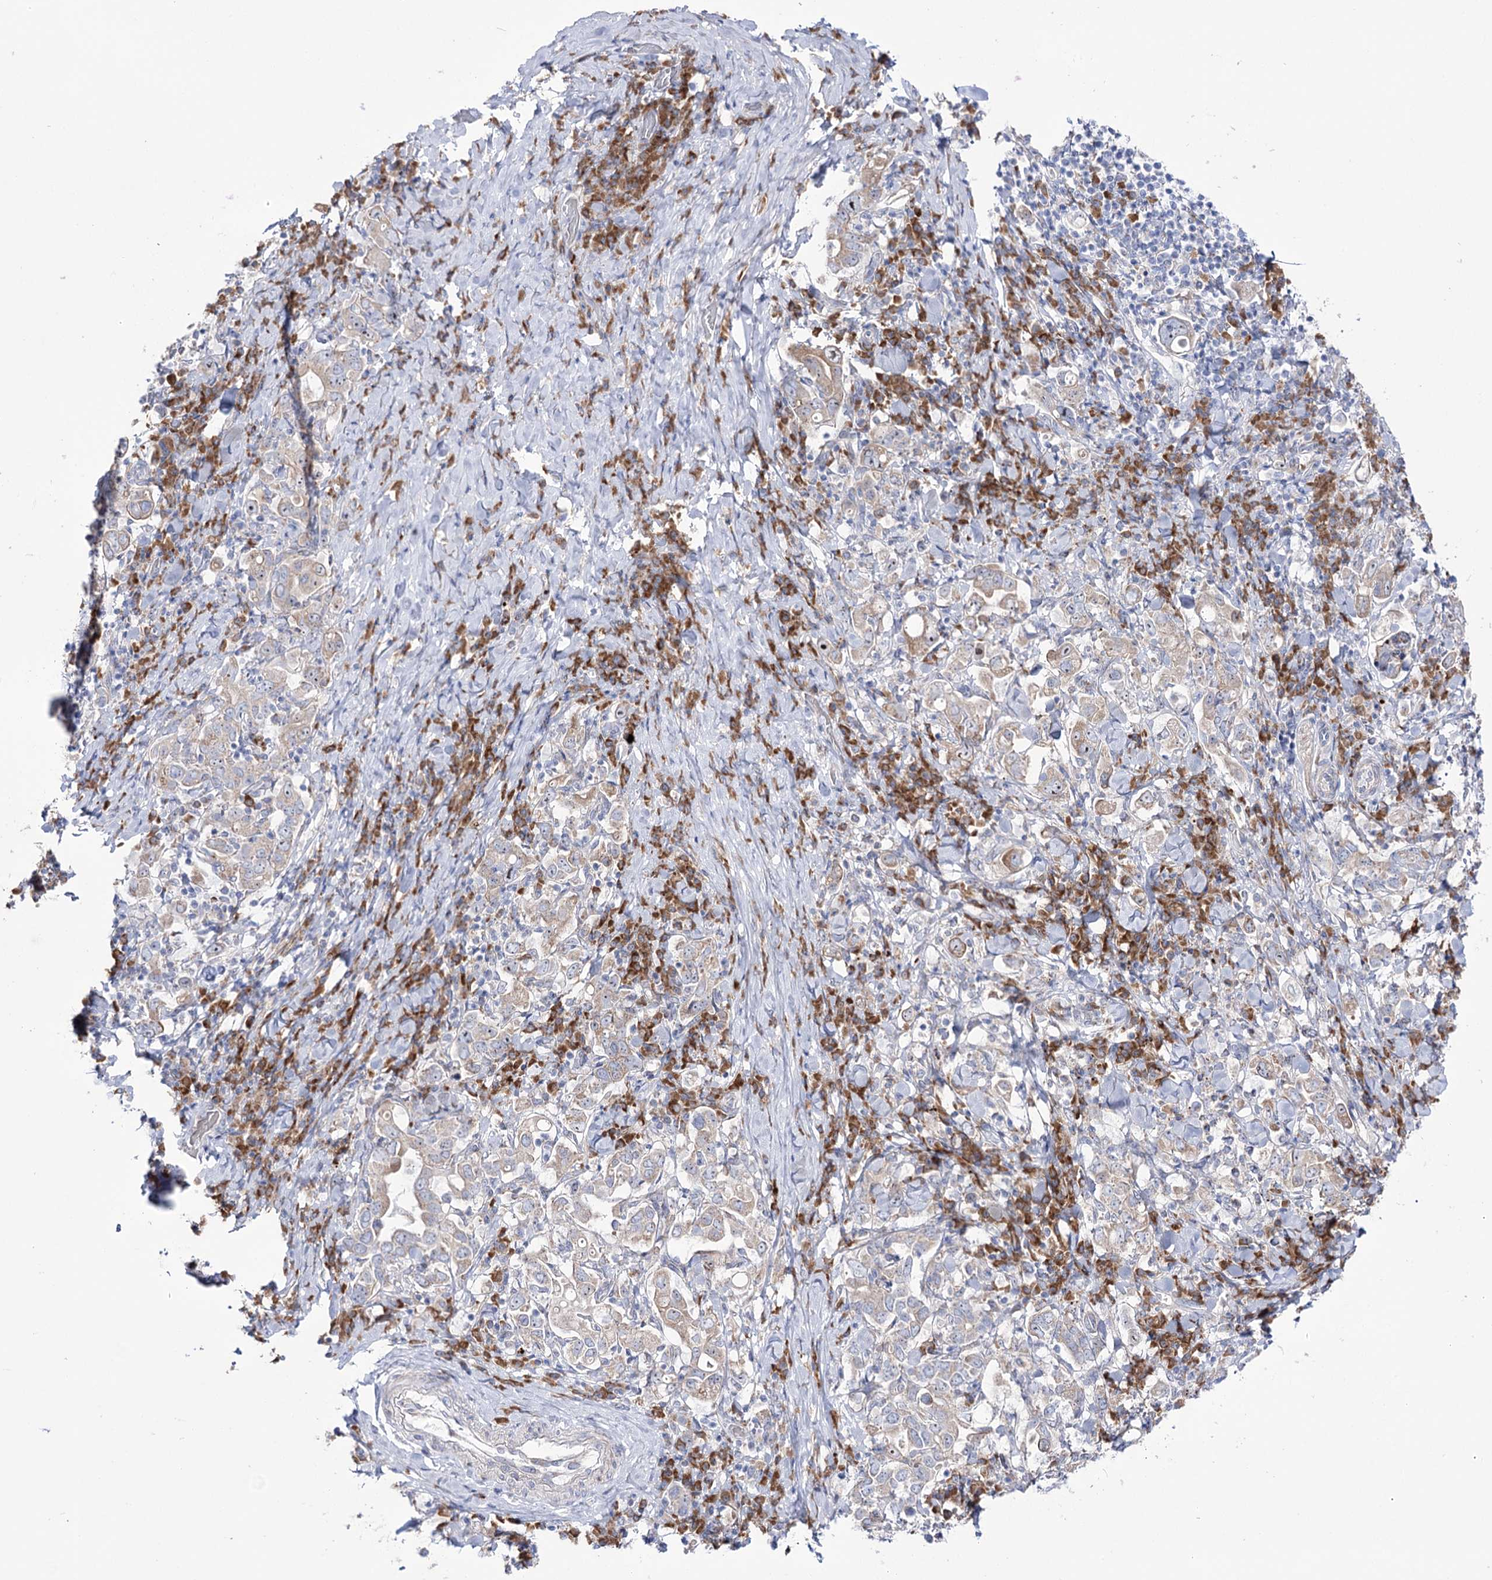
{"staining": {"intensity": "weak", "quantity": "<25%", "location": "cytoplasmic/membranous"}, "tissue": "stomach cancer", "cell_type": "Tumor cells", "image_type": "cancer", "snomed": [{"axis": "morphology", "description": "Adenocarcinoma, NOS"}, {"axis": "topography", "description": "Stomach, upper"}], "caption": "An immunohistochemistry (IHC) micrograph of stomach cancer (adenocarcinoma) is shown. There is no staining in tumor cells of stomach cancer (adenocarcinoma). Nuclei are stained in blue.", "gene": "METTL5", "patient": {"sex": "male", "age": 62}}